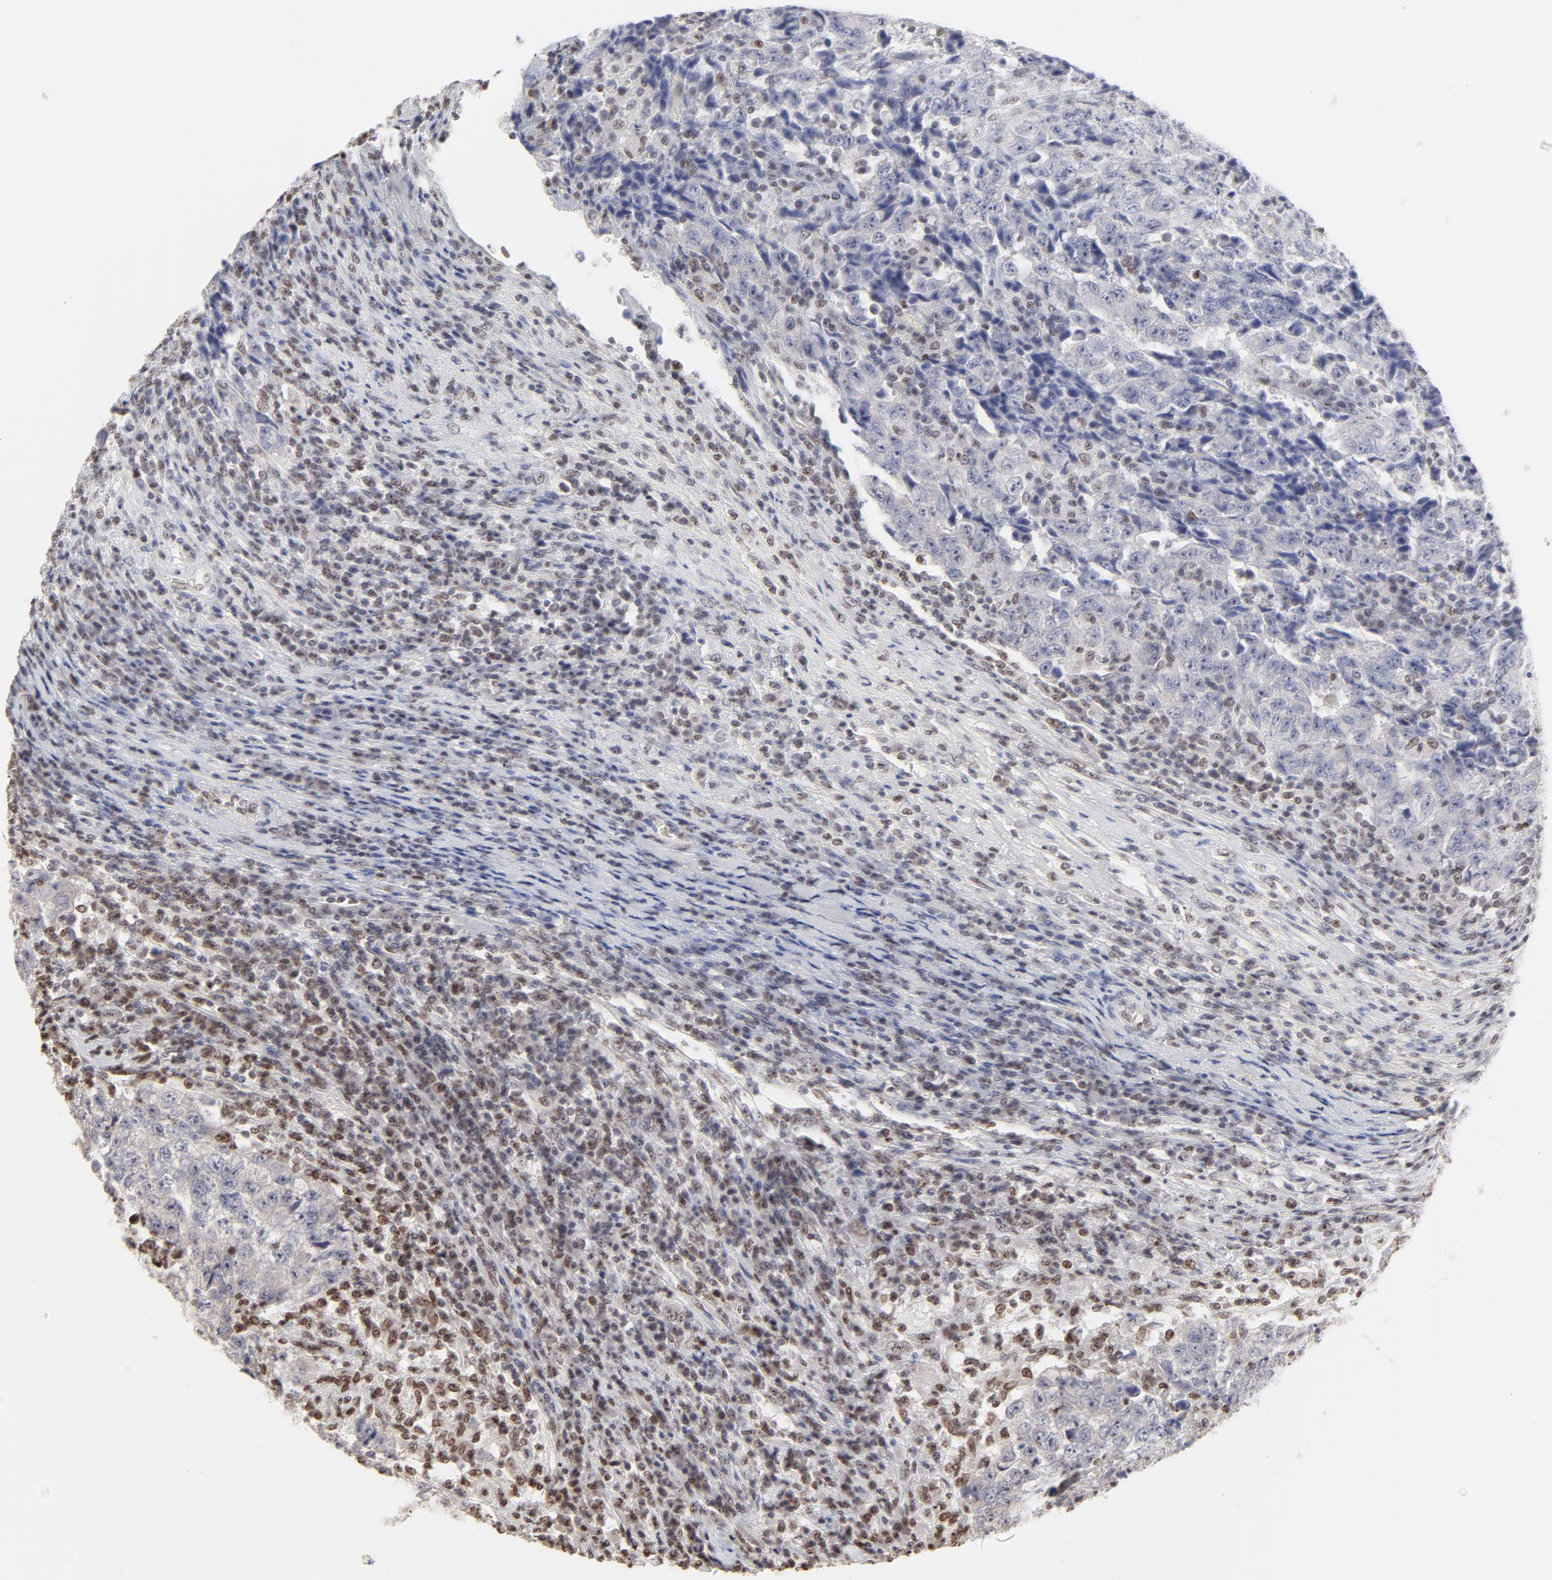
{"staining": {"intensity": "negative", "quantity": "none", "location": "none"}, "tissue": "testis cancer", "cell_type": "Tumor cells", "image_type": "cancer", "snomed": [{"axis": "morphology", "description": "Necrosis, NOS"}, {"axis": "morphology", "description": "Carcinoma, Embryonal, NOS"}, {"axis": "topography", "description": "Testis"}], "caption": "The histopathology image reveals no significant expression in tumor cells of embryonal carcinoma (testis).", "gene": "NFIL3", "patient": {"sex": "male", "age": 19}}